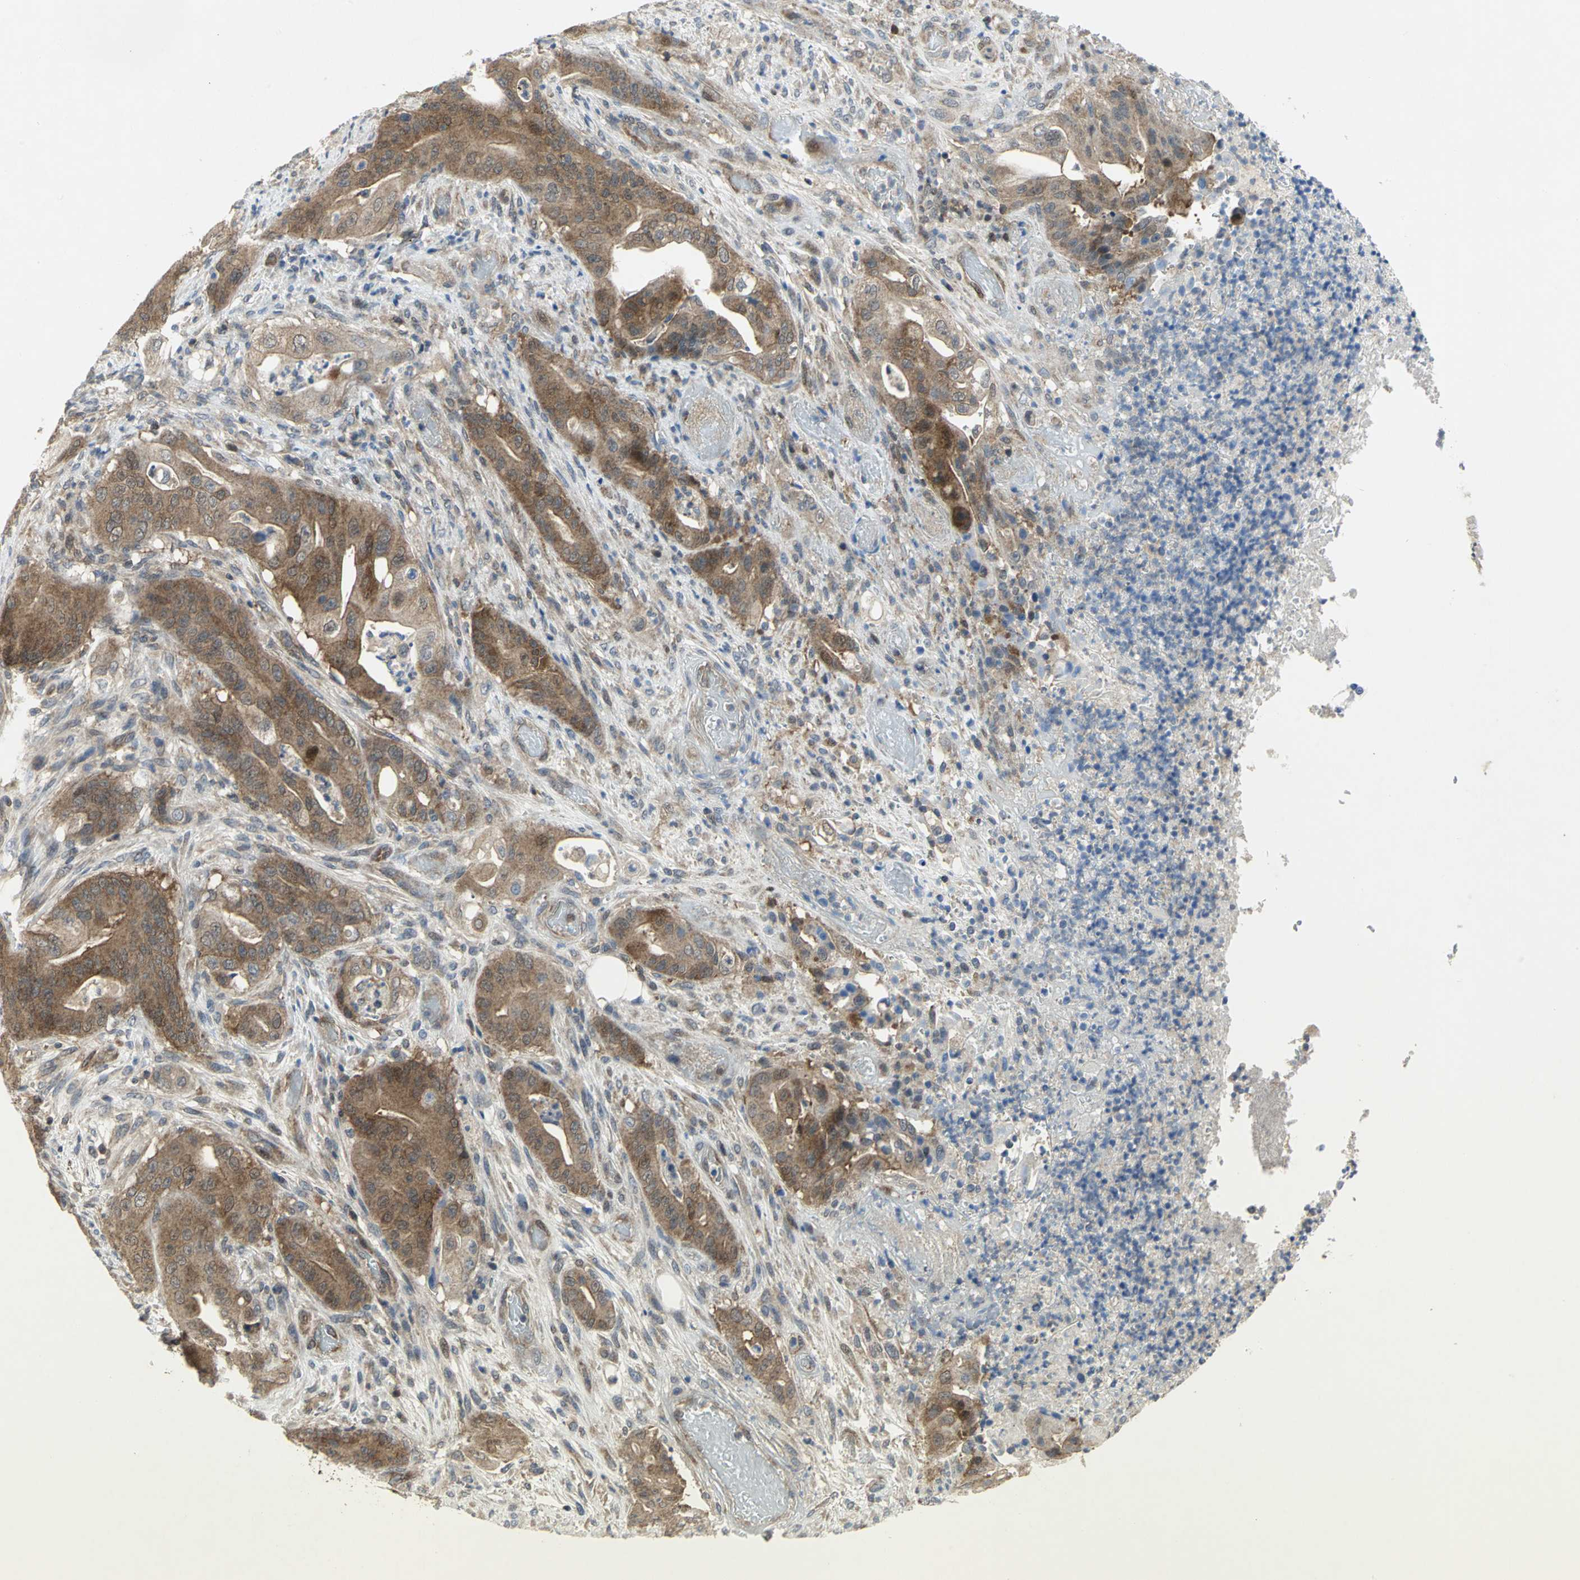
{"staining": {"intensity": "moderate", "quantity": ">75%", "location": "cytoplasmic/membranous"}, "tissue": "stomach cancer", "cell_type": "Tumor cells", "image_type": "cancer", "snomed": [{"axis": "morphology", "description": "Adenocarcinoma, NOS"}, {"axis": "topography", "description": "Stomach"}], "caption": "Stomach cancer (adenocarcinoma) stained with DAB (3,3'-diaminobenzidine) IHC demonstrates medium levels of moderate cytoplasmic/membranous expression in about >75% of tumor cells. Using DAB (3,3'-diaminobenzidine) (brown) and hematoxylin (blue) stains, captured at high magnification using brightfield microscopy.", "gene": "PPIA", "patient": {"sex": "female", "age": 73}}